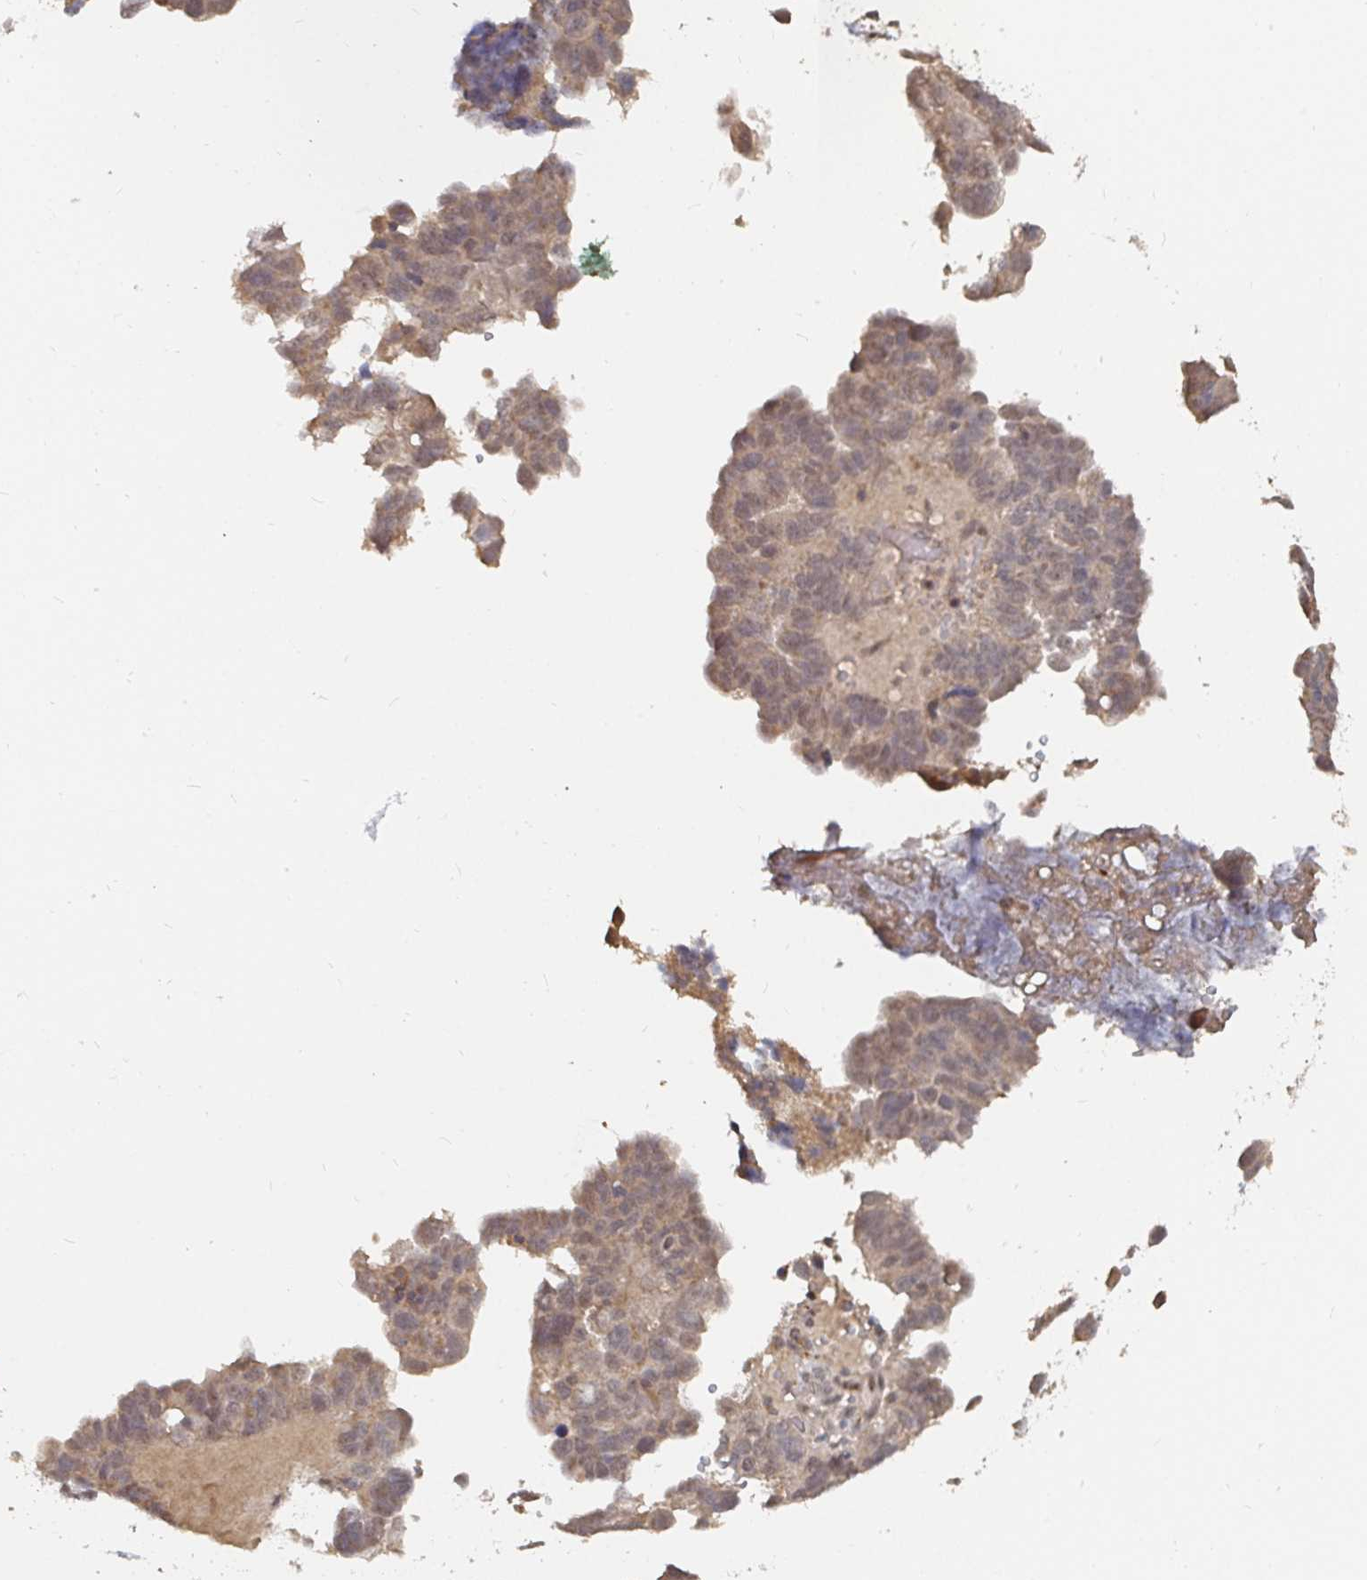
{"staining": {"intensity": "weak", "quantity": "25%-75%", "location": "cytoplasmic/membranous,nuclear"}, "tissue": "ovarian cancer", "cell_type": "Tumor cells", "image_type": "cancer", "snomed": [{"axis": "morphology", "description": "Cystadenocarcinoma, serous, NOS"}, {"axis": "topography", "description": "Ovary"}], "caption": "Weak cytoplasmic/membranous and nuclear positivity for a protein is seen in about 25%-75% of tumor cells of ovarian cancer (serous cystadenocarcinoma) using immunohistochemistry (IHC).", "gene": "LRP5", "patient": {"sex": "female", "age": 64}}